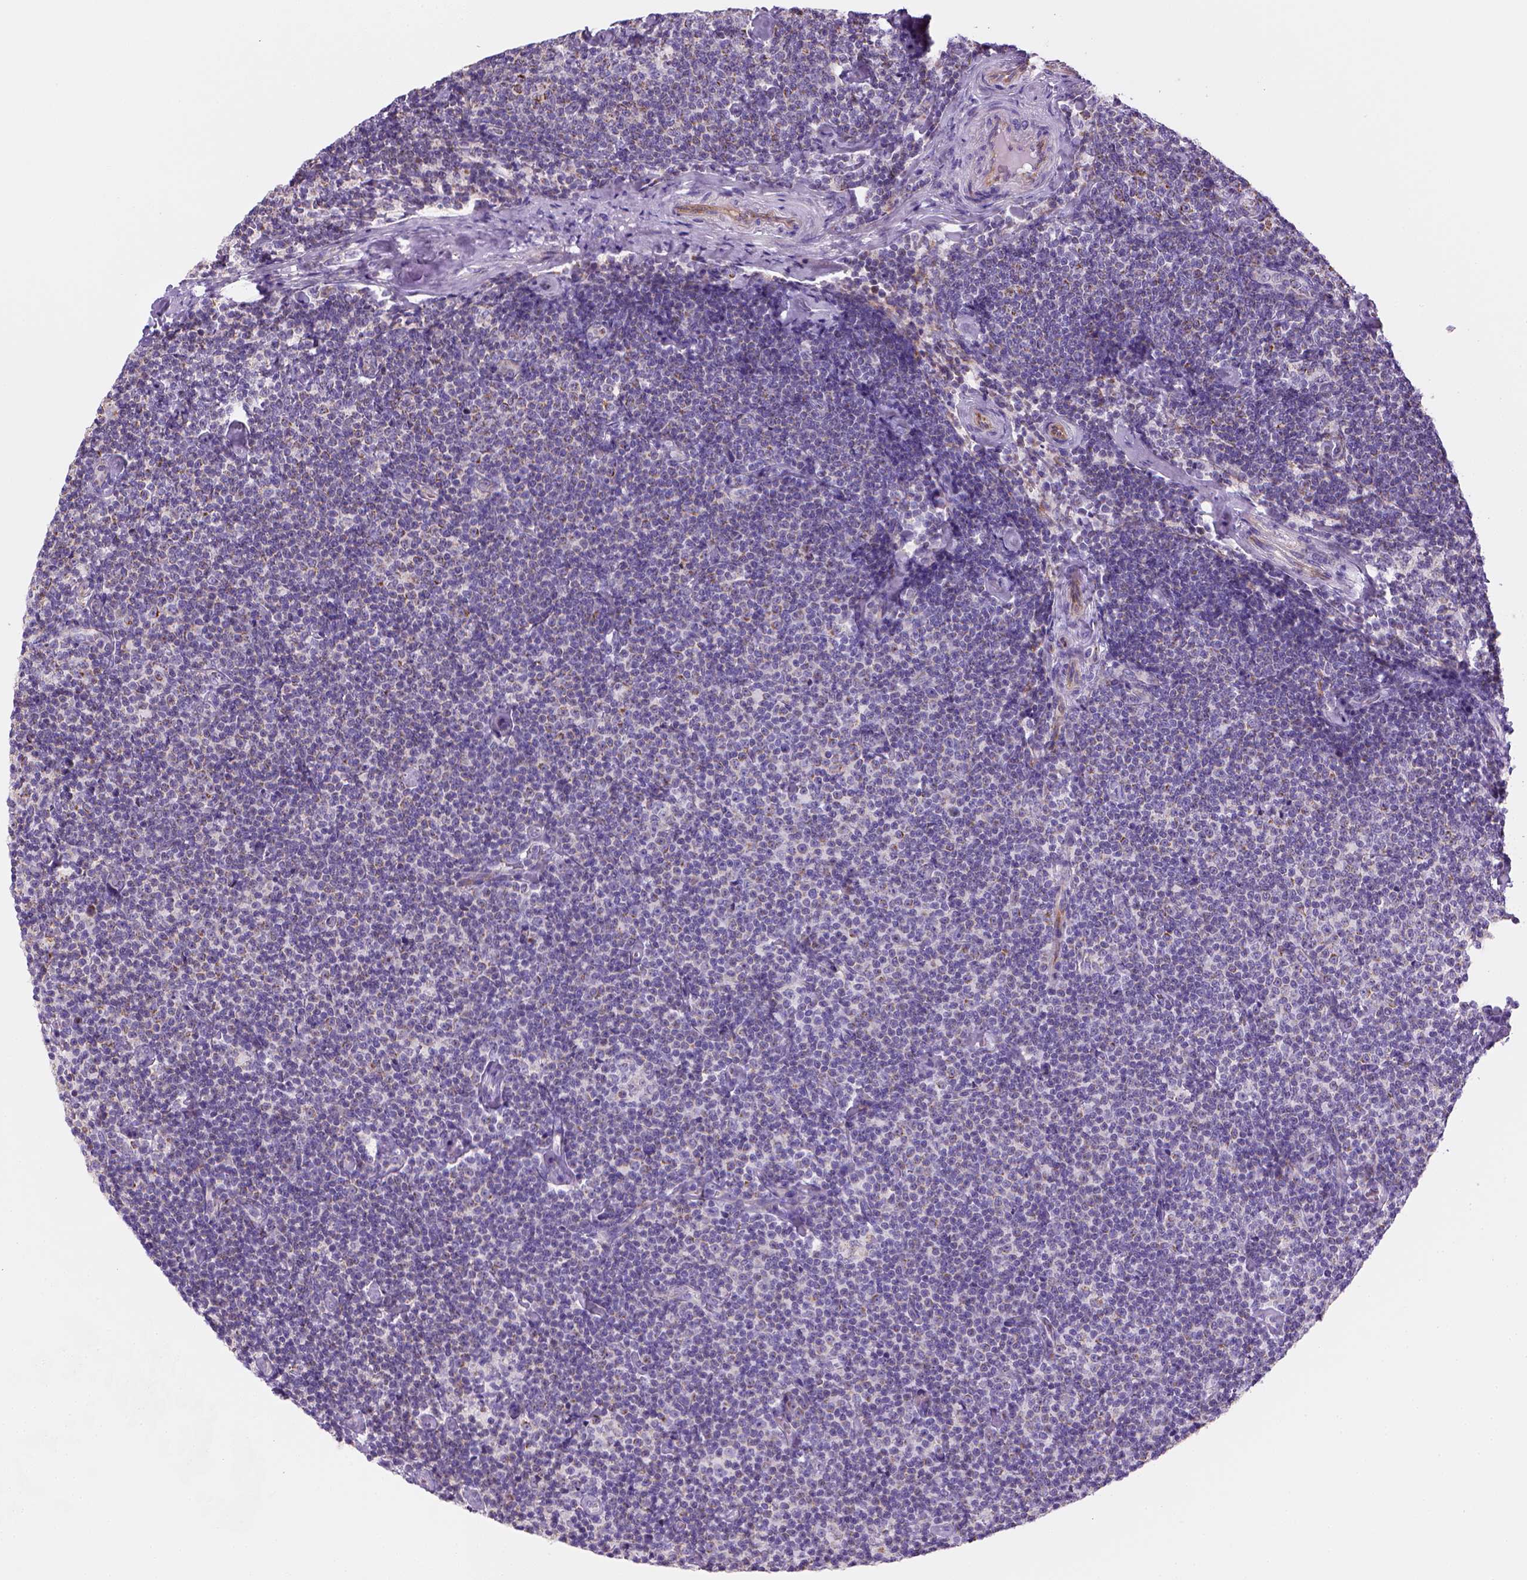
{"staining": {"intensity": "negative", "quantity": "none", "location": "none"}, "tissue": "lymphoma", "cell_type": "Tumor cells", "image_type": "cancer", "snomed": [{"axis": "morphology", "description": "Malignant lymphoma, non-Hodgkin's type, Low grade"}, {"axis": "topography", "description": "Lymph node"}], "caption": "Immunohistochemical staining of human malignant lymphoma, non-Hodgkin's type (low-grade) displays no significant positivity in tumor cells.", "gene": "CES2", "patient": {"sex": "male", "age": 81}}